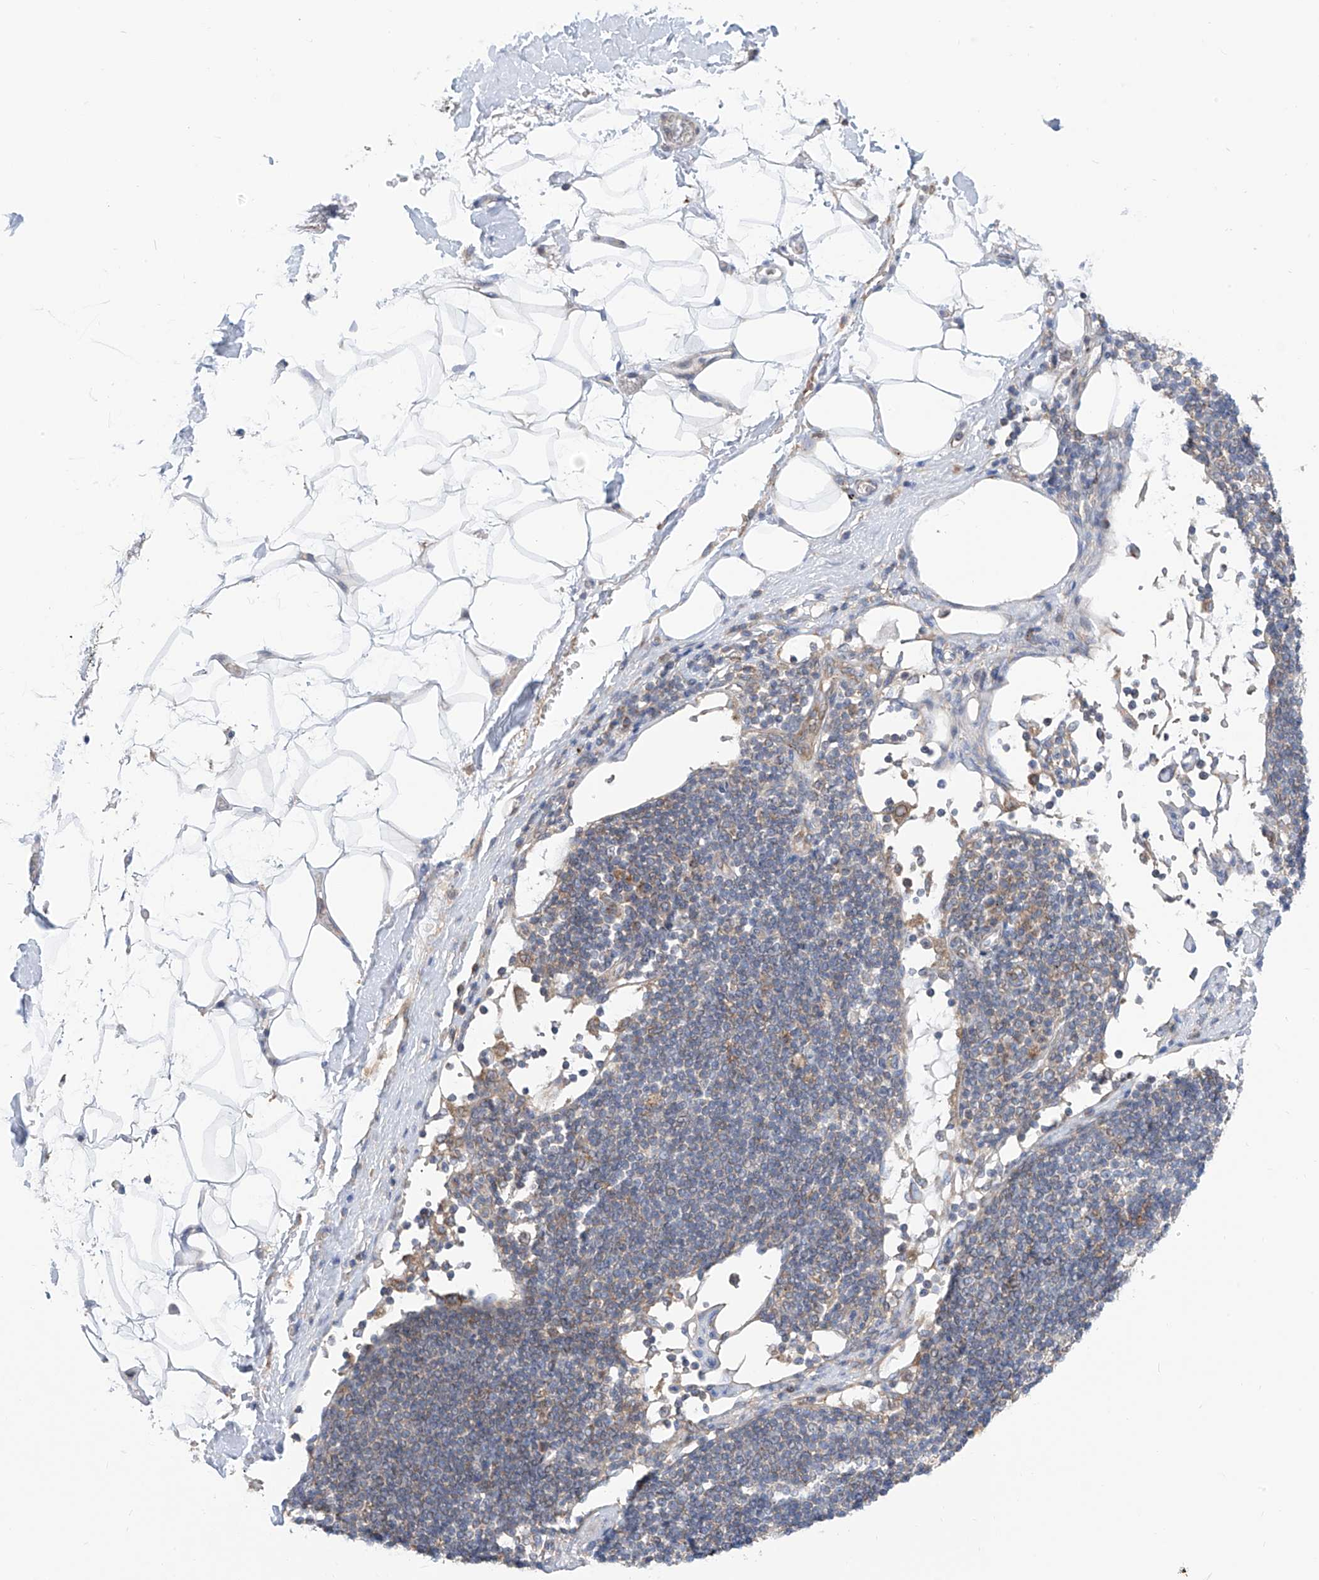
{"staining": {"intensity": "negative", "quantity": "none", "location": "none"}, "tissue": "adipose tissue", "cell_type": "Adipocytes", "image_type": "normal", "snomed": [{"axis": "morphology", "description": "Normal tissue, NOS"}, {"axis": "morphology", "description": "Adenocarcinoma, NOS"}, {"axis": "topography", "description": "Pancreas"}, {"axis": "topography", "description": "Peripheral nerve tissue"}], "caption": "Immunohistochemistry (IHC) of unremarkable adipose tissue reveals no staining in adipocytes. Brightfield microscopy of immunohistochemistry (IHC) stained with DAB (3,3'-diaminobenzidine) (brown) and hematoxylin (blue), captured at high magnification.", "gene": "P2RX7", "patient": {"sex": "male", "age": 59}}